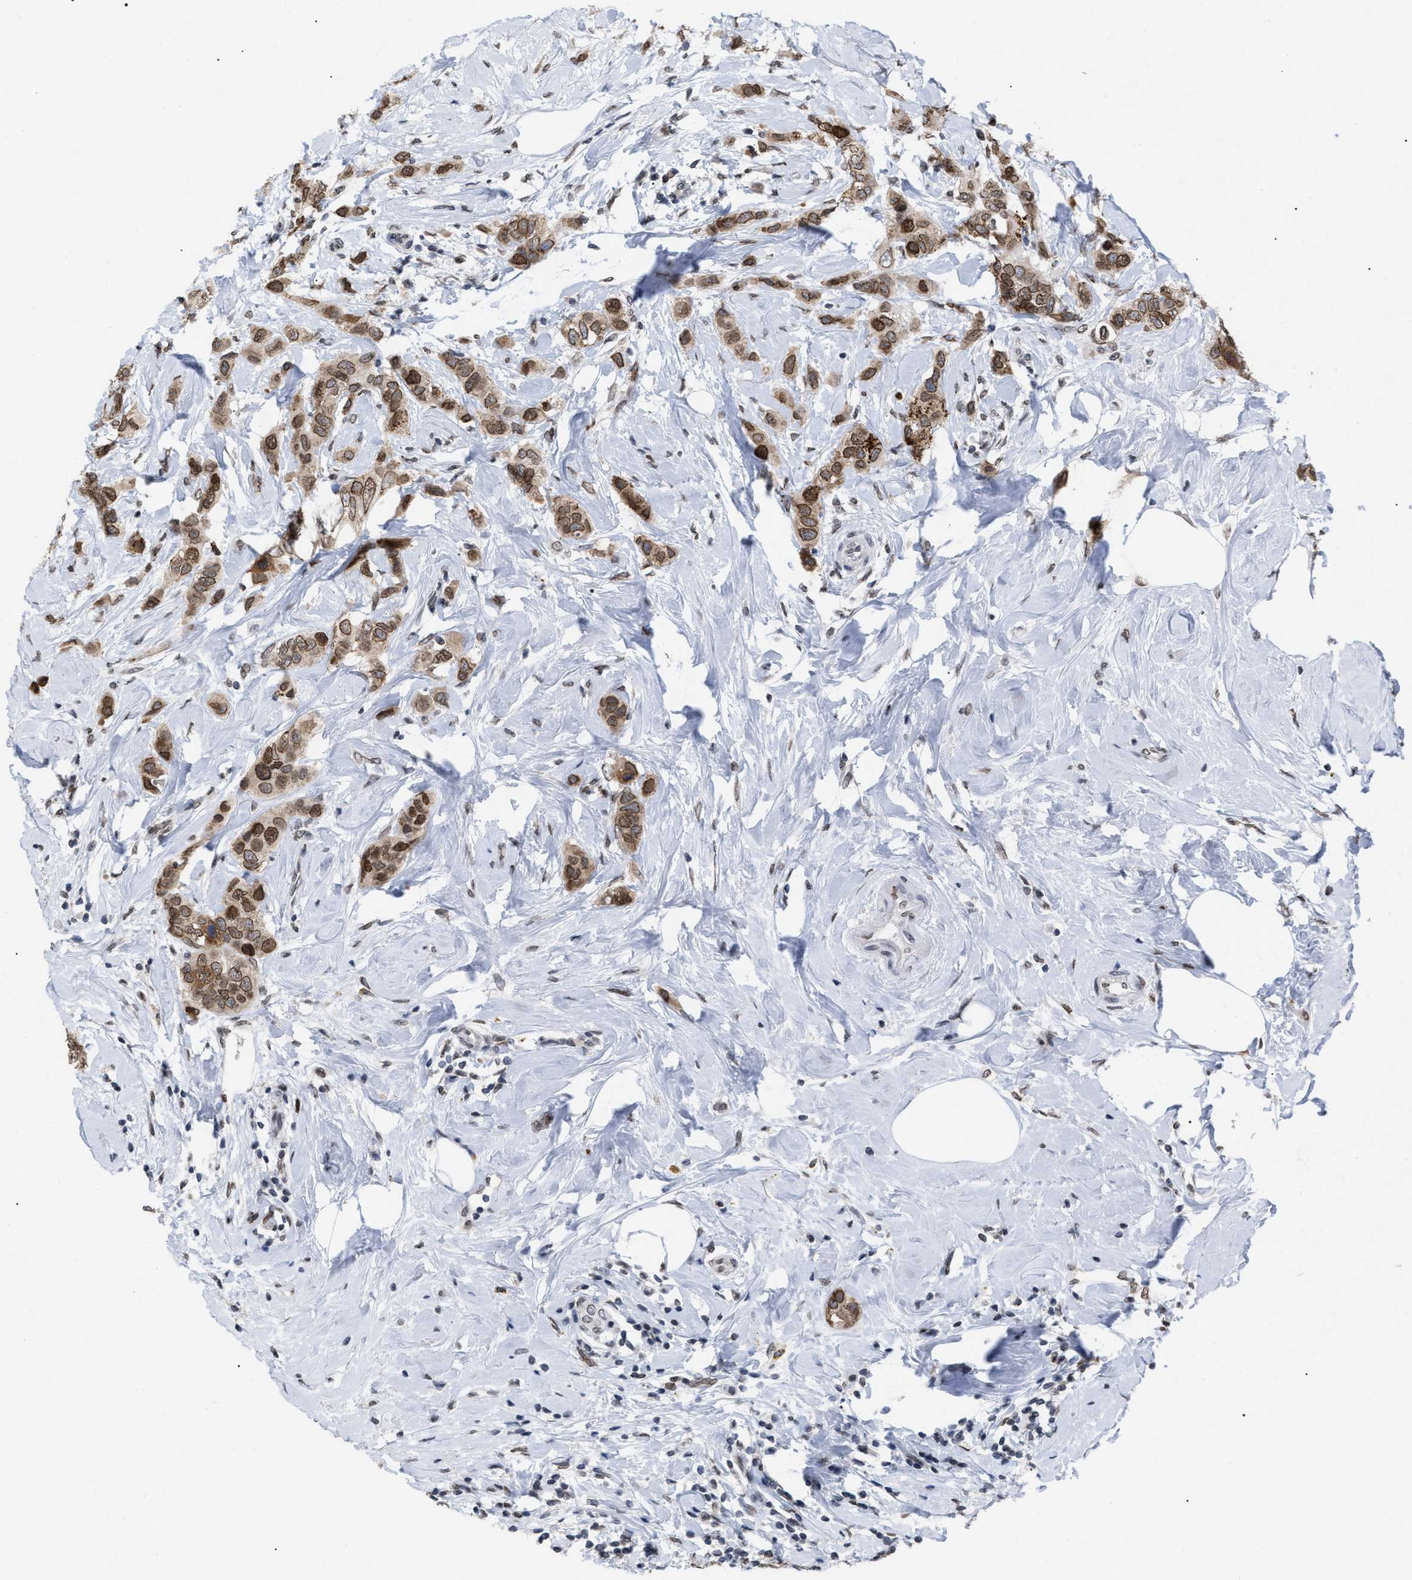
{"staining": {"intensity": "moderate", "quantity": ">75%", "location": "cytoplasmic/membranous,nuclear"}, "tissue": "breast cancer", "cell_type": "Tumor cells", "image_type": "cancer", "snomed": [{"axis": "morphology", "description": "Duct carcinoma"}, {"axis": "topography", "description": "Breast"}], "caption": "High-power microscopy captured an immunohistochemistry (IHC) photomicrograph of breast infiltrating ductal carcinoma, revealing moderate cytoplasmic/membranous and nuclear staining in about >75% of tumor cells.", "gene": "TPR", "patient": {"sex": "female", "age": 50}}